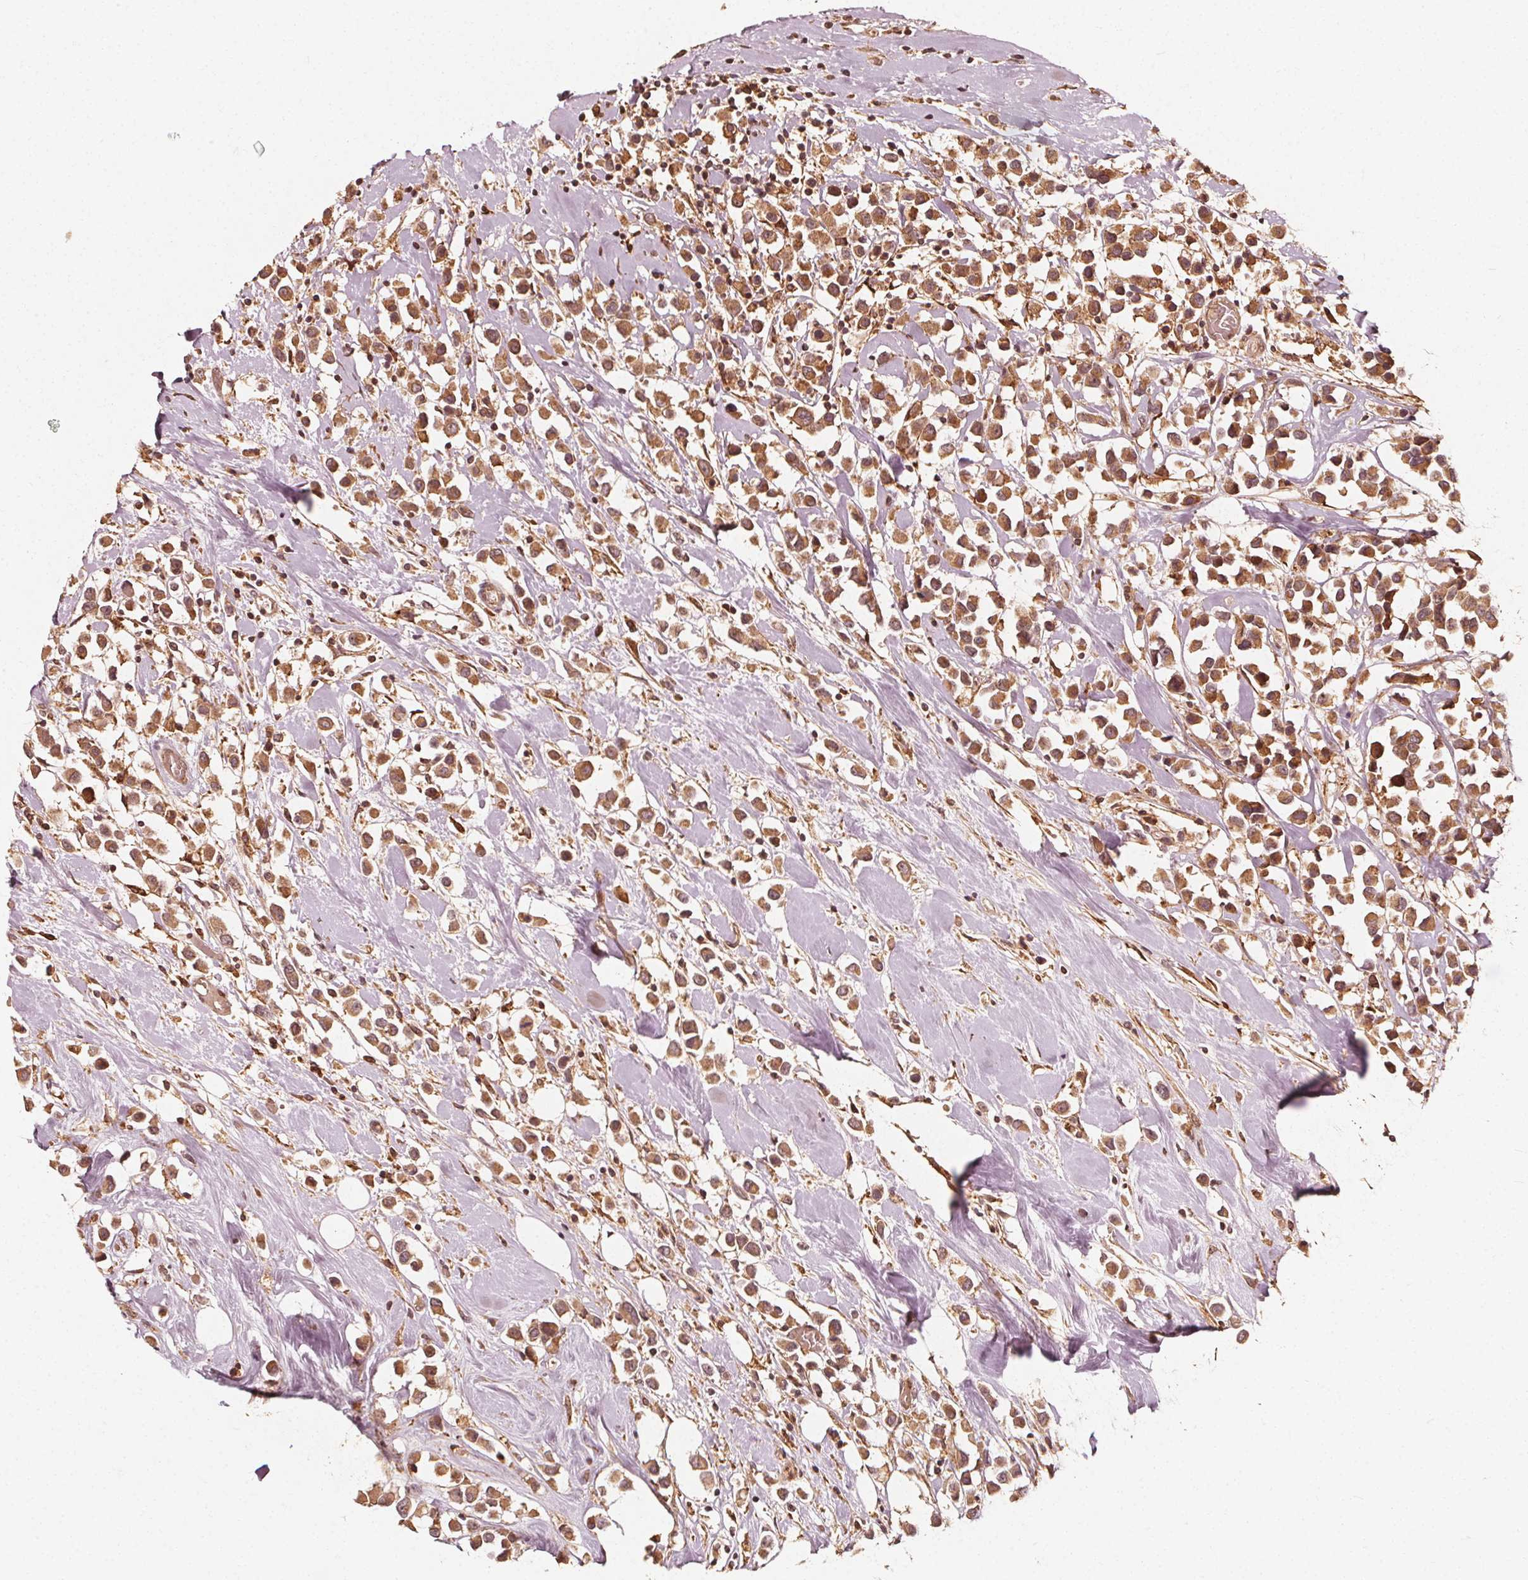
{"staining": {"intensity": "moderate", "quantity": ">75%", "location": "cytoplasmic/membranous,nuclear"}, "tissue": "breast cancer", "cell_type": "Tumor cells", "image_type": "cancer", "snomed": [{"axis": "morphology", "description": "Duct carcinoma"}, {"axis": "topography", "description": "Breast"}], "caption": "Breast cancer stained with a protein marker exhibits moderate staining in tumor cells.", "gene": "NPC1", "patient": {"sex": "female", "age": 61}}